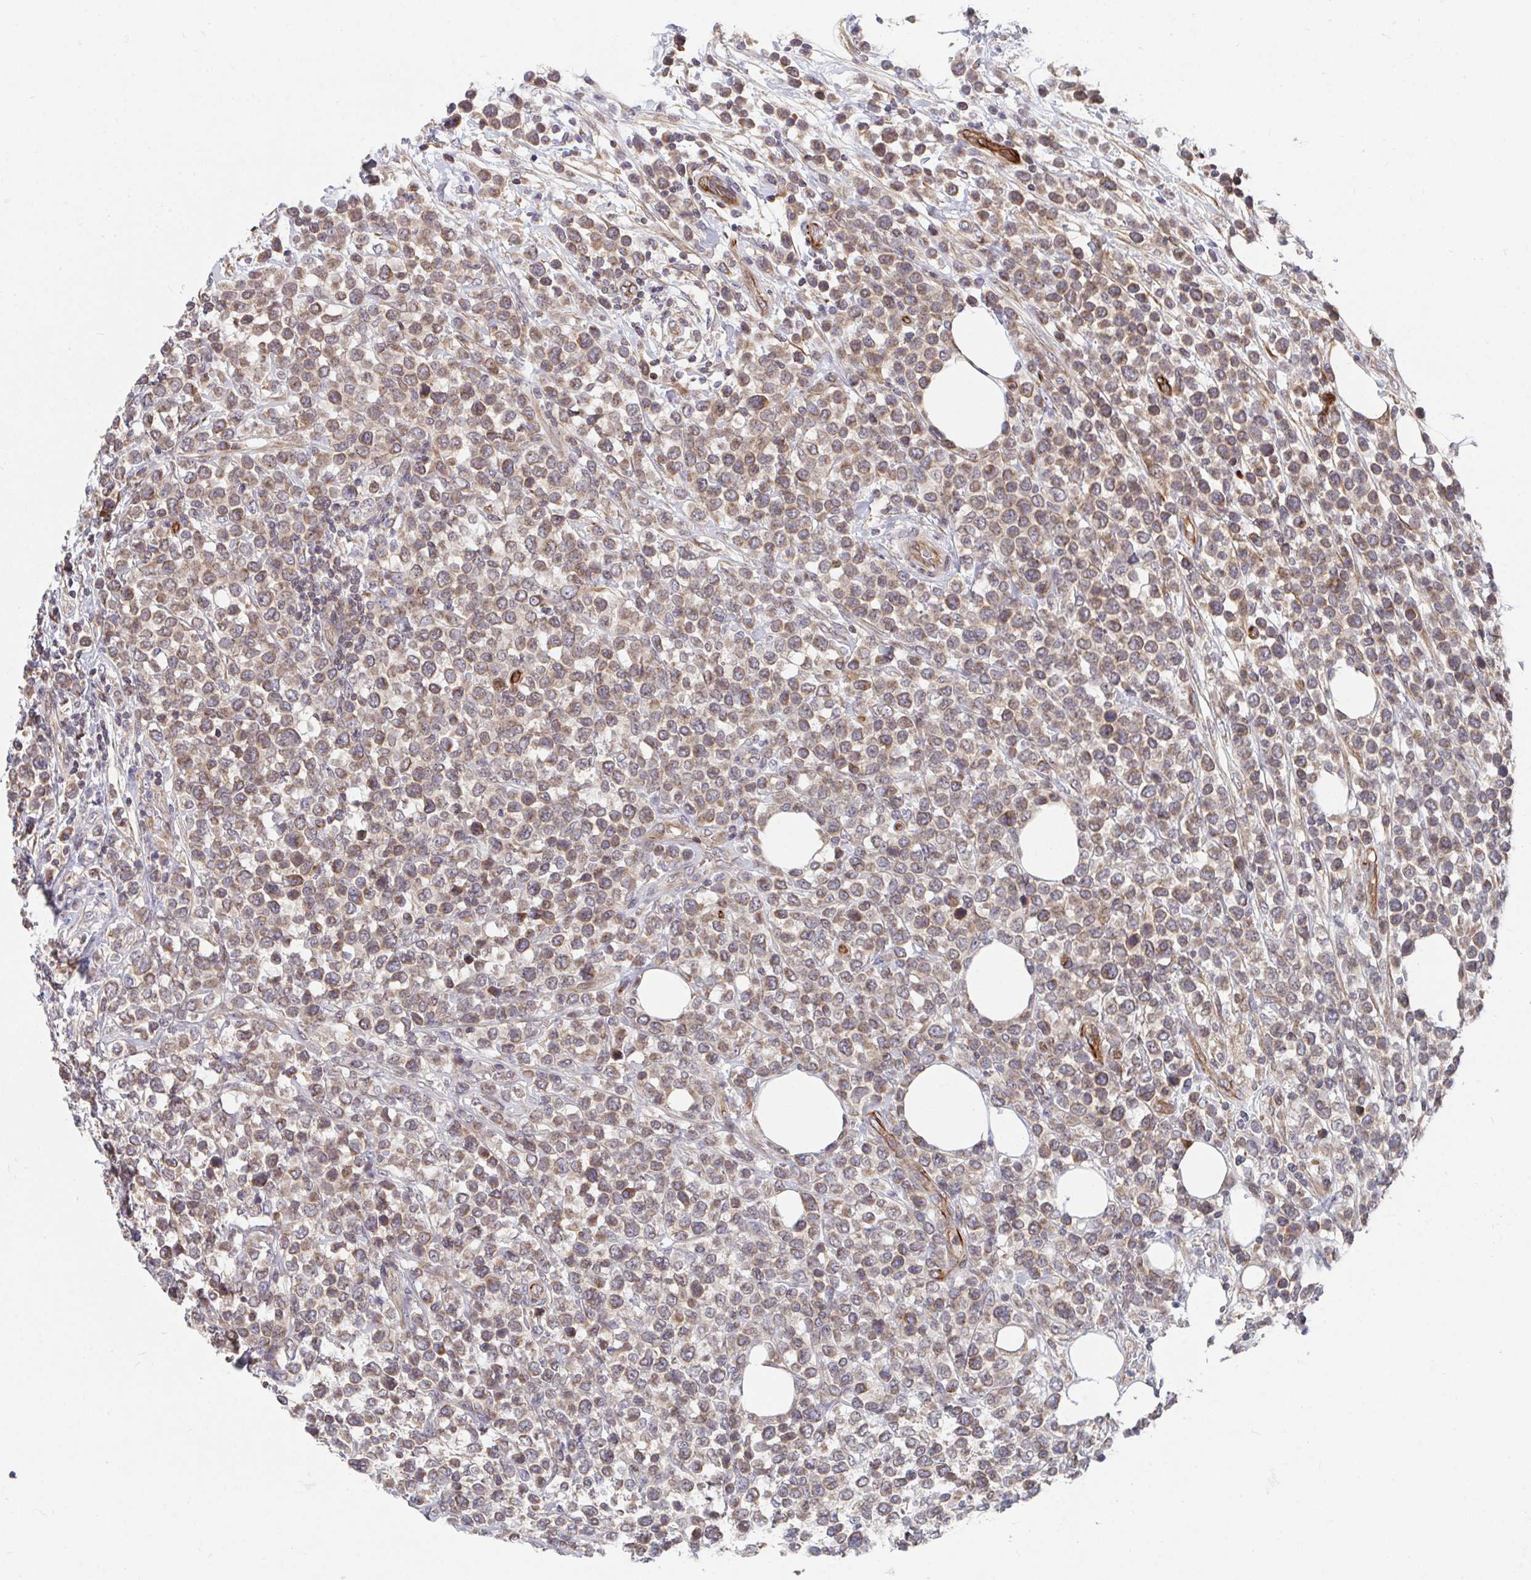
{"staining": {"intensity": "moderate", "quantity": ">75%", "location": "cytoplasmic/membranous"}, "tissue": "lymphoma", "cell_type": "Tumor cells", "image_type": "cancer", "snomed": [{"axis": "morphology", "description": "Malignant lymphoma, non-Hodgkin's type, High grade"}, {"axis": "topography", "description": "Soft tissue"}], "caption": "This image shows immunohistochemistry staining of lymphoma, with medium moderate cytoplasmic/membranous staining in about >75% of tumor cells.", "gene": "EIF1AD", "patient": {"sex": "female", "age": 56}}